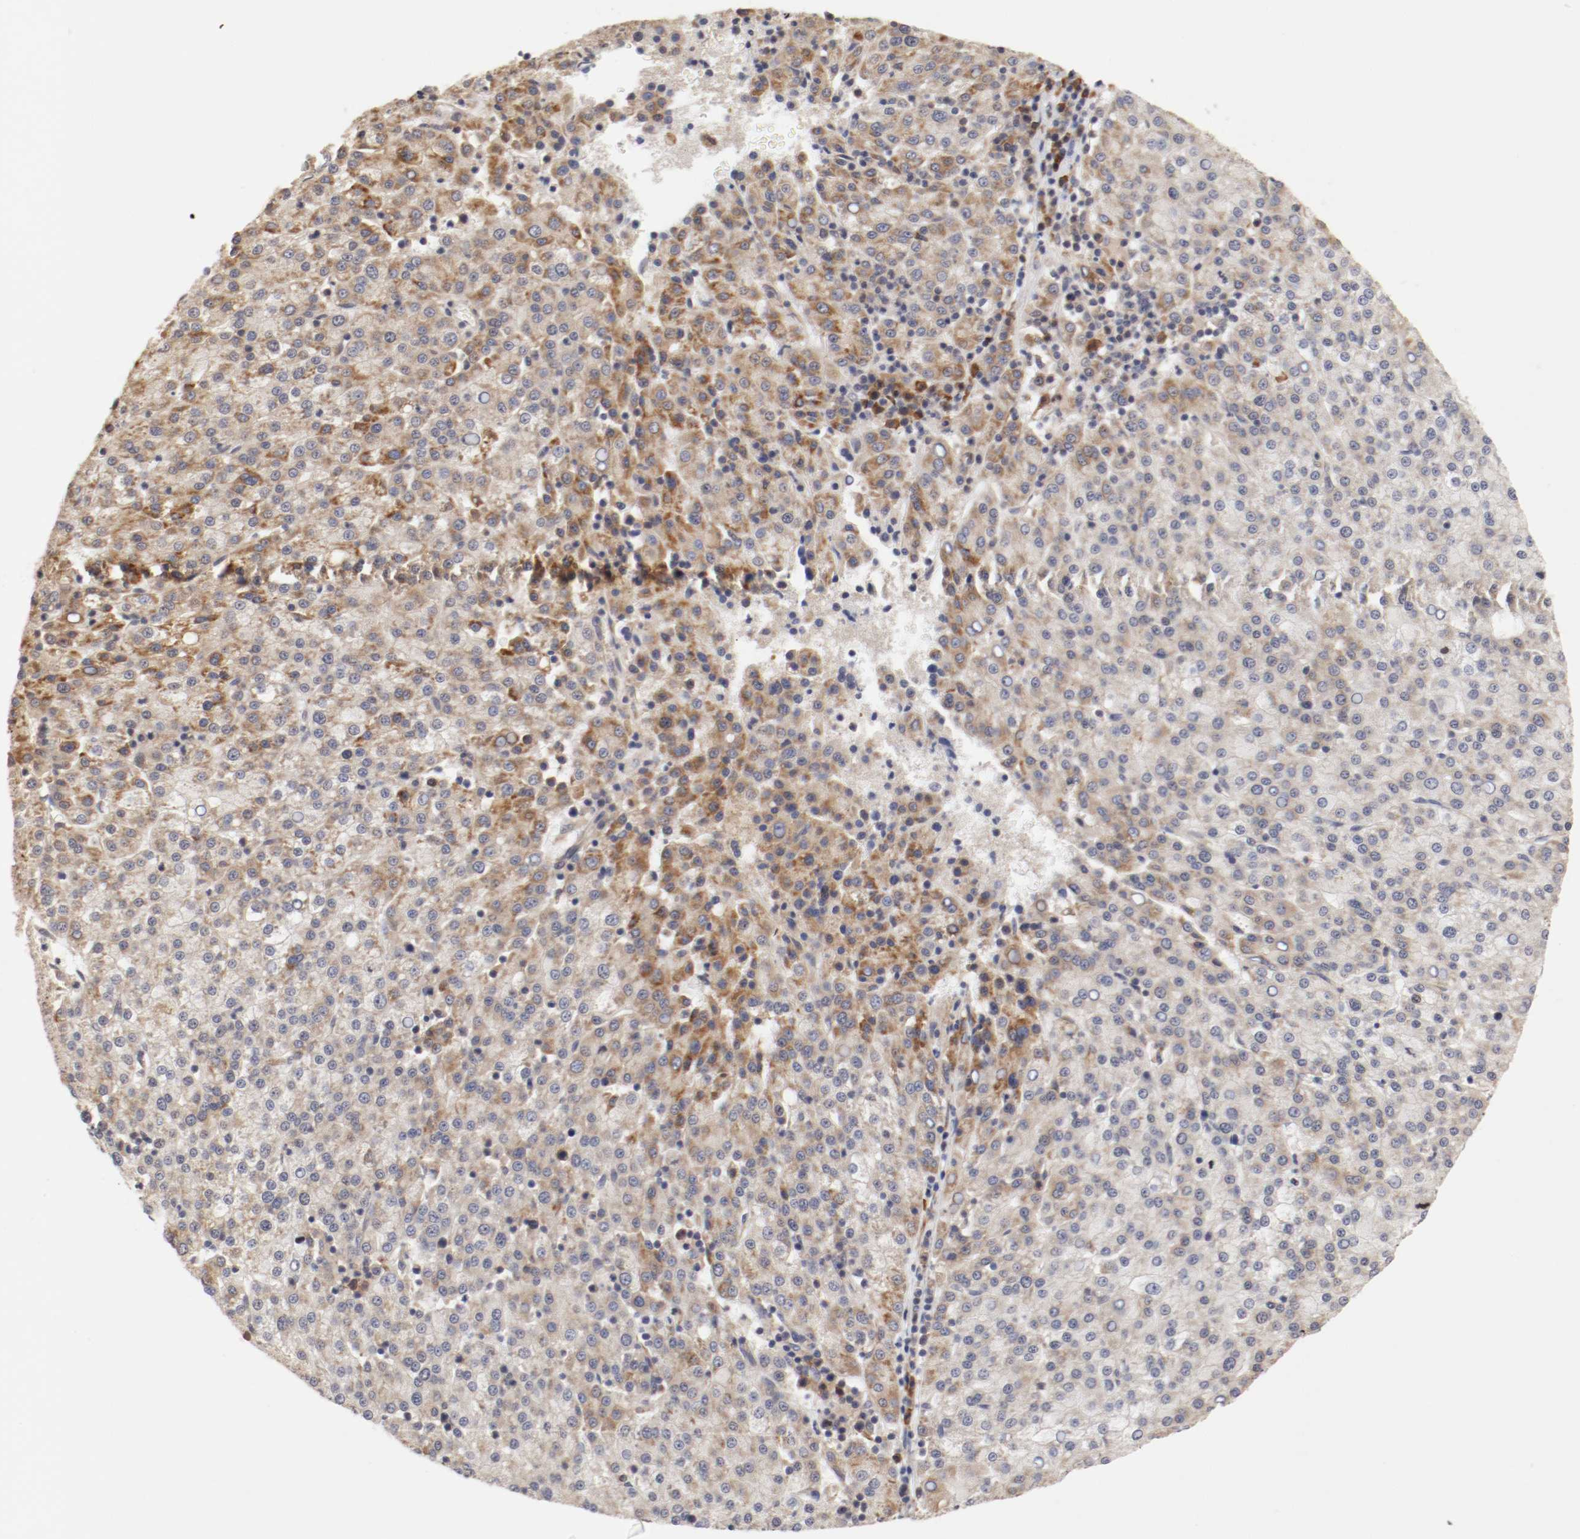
{"staining": {"intensity": "moderate", "quantity": ">75%", "location": "cytoplasmic/membranous"}, "tissue": "liver cancer", "cell_type": "Tumor cells", "image_type": "cancer", "snomed": [{"axis": "morphology", "description": "Carcinoma, Hepatocellular, NOS"}, {"axis": "topography", "description": "Liver"}], "caption": "Liver hepatocellular carcinoma tissue demonstrates moderate cytoplasmic/membranous staining in about >75% of tumor cells", "gene": "FKBP3", "patient": {"sex": "female", "age": 58}}